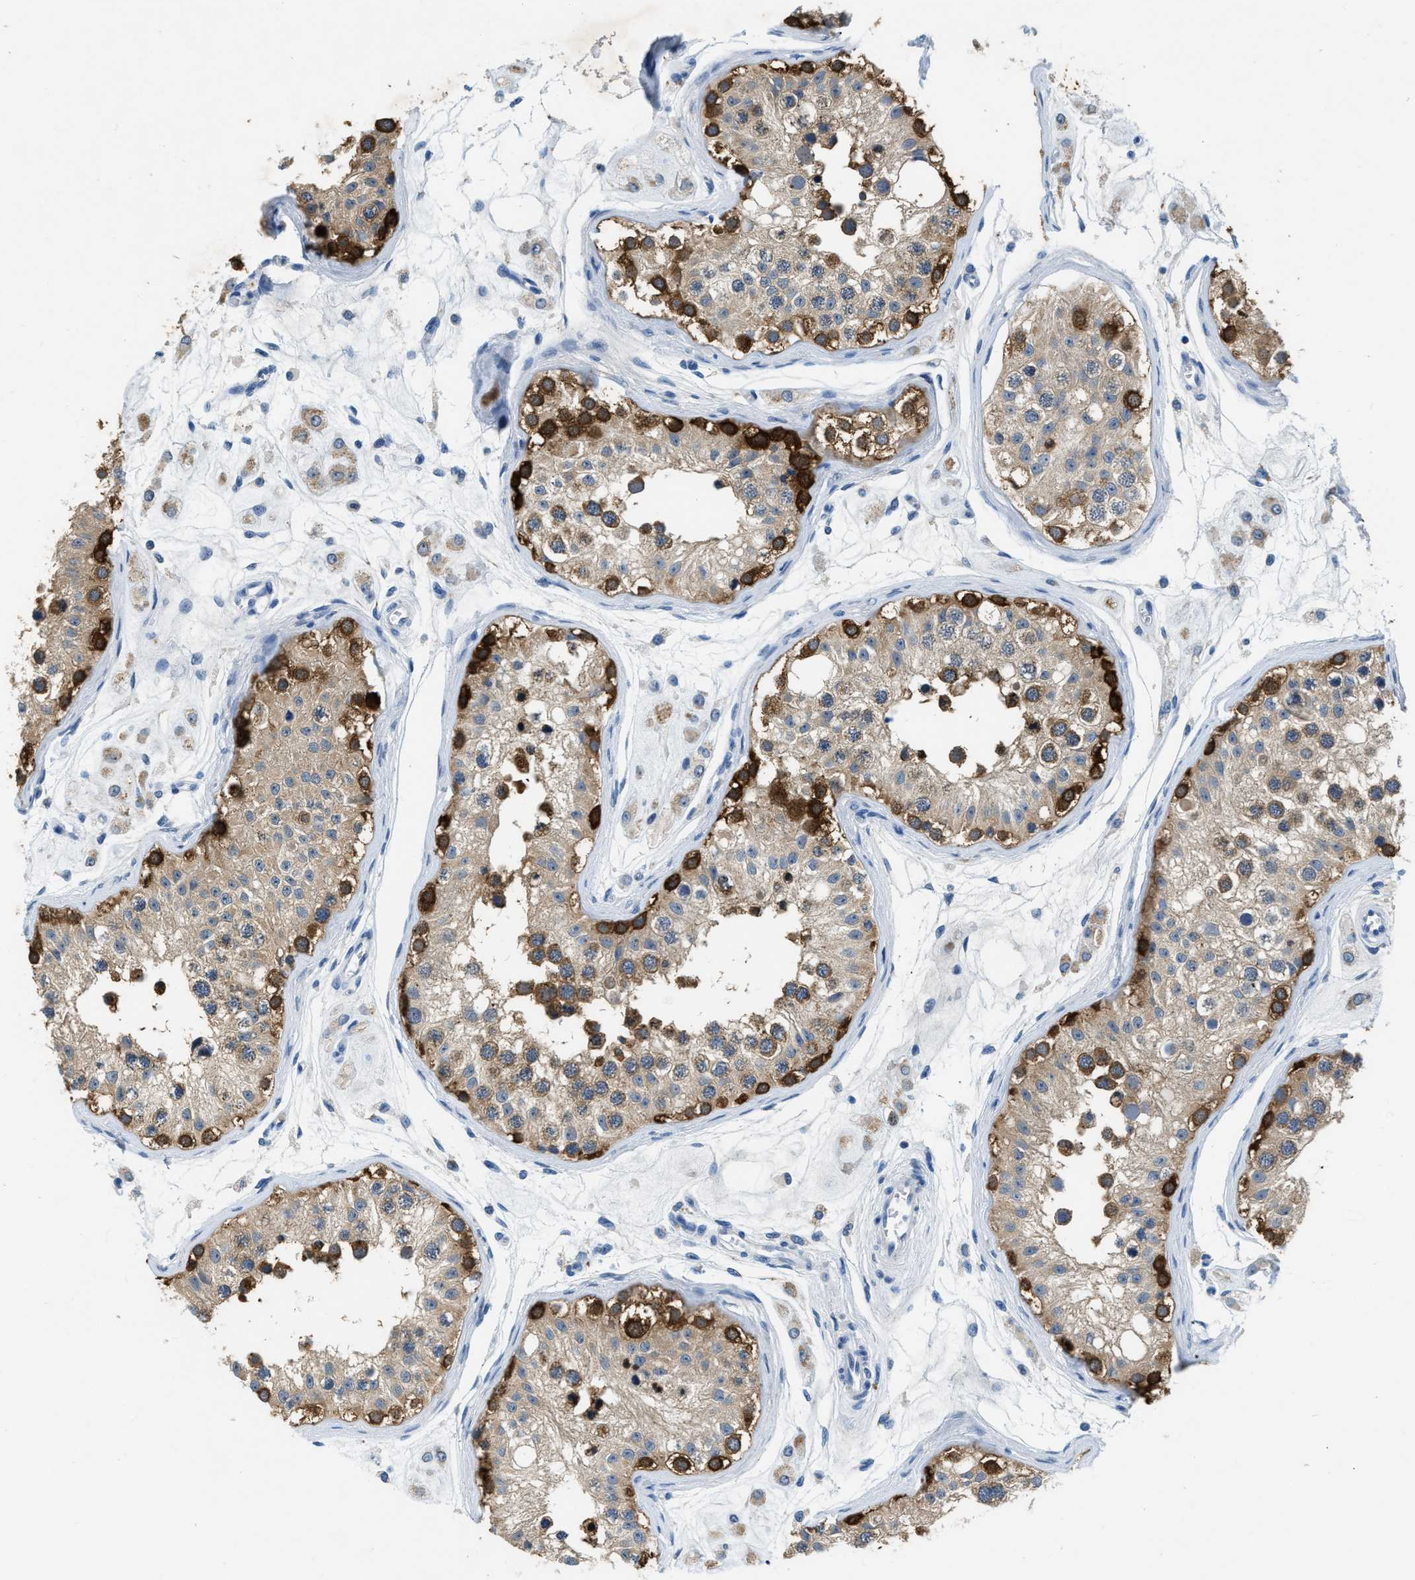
{"staining": {"intensity": "strong", "quantity": ">75%", "location": "cytoplasmic/membranous"}, "tissue": "testis", "cell_type": "Cells in seminiferous ducts", "image_type": "normal", "snomed": [{"axis": "morphology", "description": "Normal tissue, NOS"}, {"axis": "morphology", "description": "Adenocarcinoma, metastatic, NOS"}, {"axis": "topography", "description": "Testis"}], "caption": "Benign testis was stained to show a protein in brown. There is high levels of strong cytoplasmic/membranous expression in approximately >75% of cells in seminiferous ducts. (Stains: DAB (3,3'-diaminobenzidine) in brown, nuclei in blue, Microscopy: brightfield microscopy at high magnification).", "gene": "TOMM34", "patient": {"sex": "male", "age": 26}}